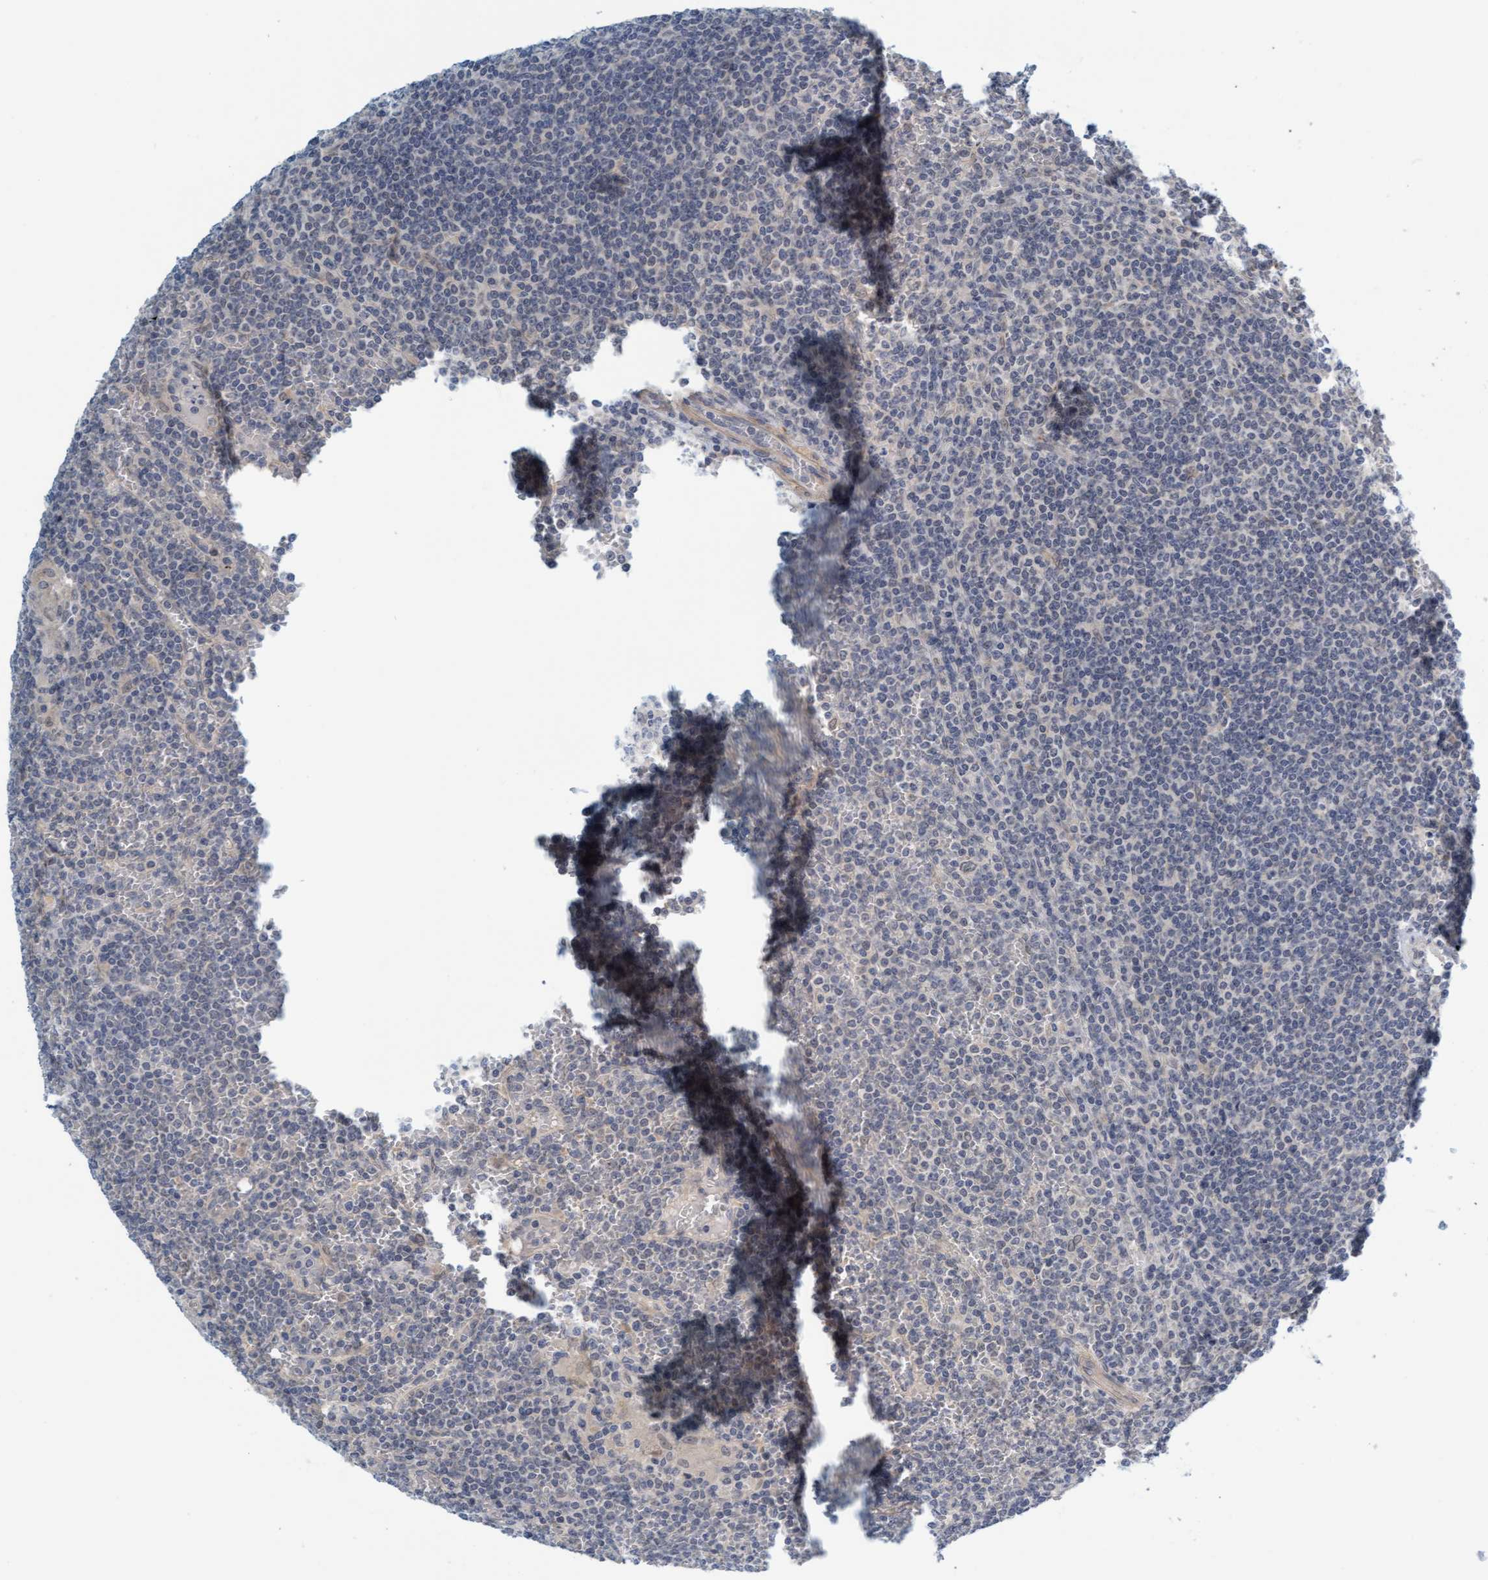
{"staining": {"intensity": "negative", "quantity": "none", "location": "none"}, "tissue": "lymphoma", "cell_type": "Tumor cells", "image_type": "cancer", "snomed": [{"axis": "morphology", "description": "Malignant lymphoma, non-Hodgkin's type, Low grade"}, {"axis": "topography", "description": "Spleen"}], "caption": "Tumor cells show no significant expression in malignant lymphoma, non-Hodgkin's type (low-grade).", "gene": "TSTD2", "patient": {"sex": "female", "age": 19}}